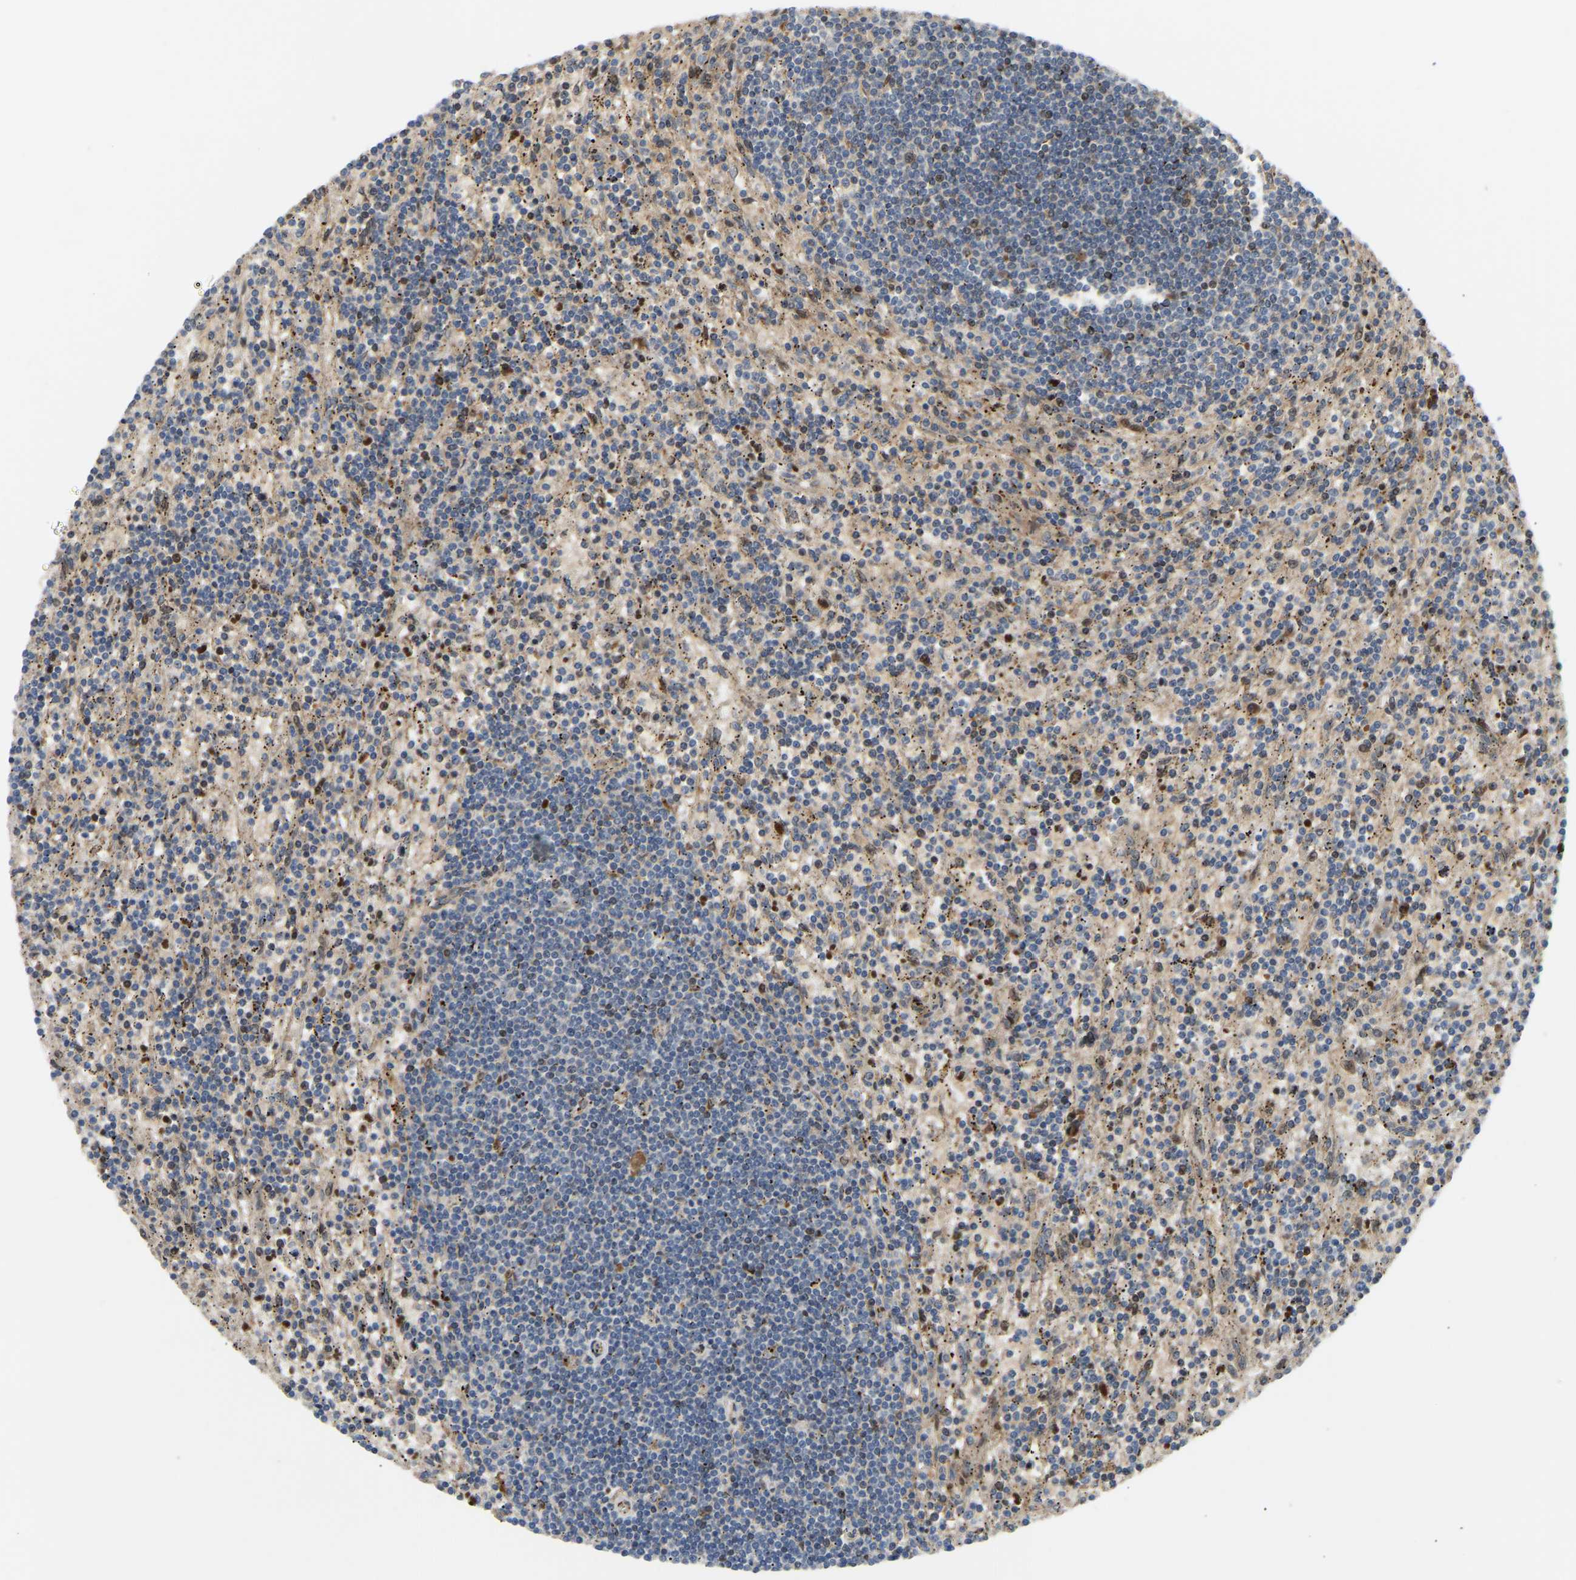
{"staining": {"intensity": "negative", "quantity": "none", "location": "none"}, "tissue": "lymphoma", "cell_type": "Tumor cells", "image_type": "cancer", "snomed": [{"axis": "morphology", "description": "Malignant lymphoma, non-Hodgkin's type, Low grade"}, {"axis": "topography", "description": "Spleen"}], "caption": "Protein analysis of low-grade malignant lymphoma, non-Hodgkin's type displays no significant expression in tumor cells. The staining was performed using DAB to visualize the protein expression in brown, while the nuclei were stained in blue with hematoxylin (Magnification: 20x).", "gene": "POGLUT2", "patient": {"sex": "male", "age": 76}}